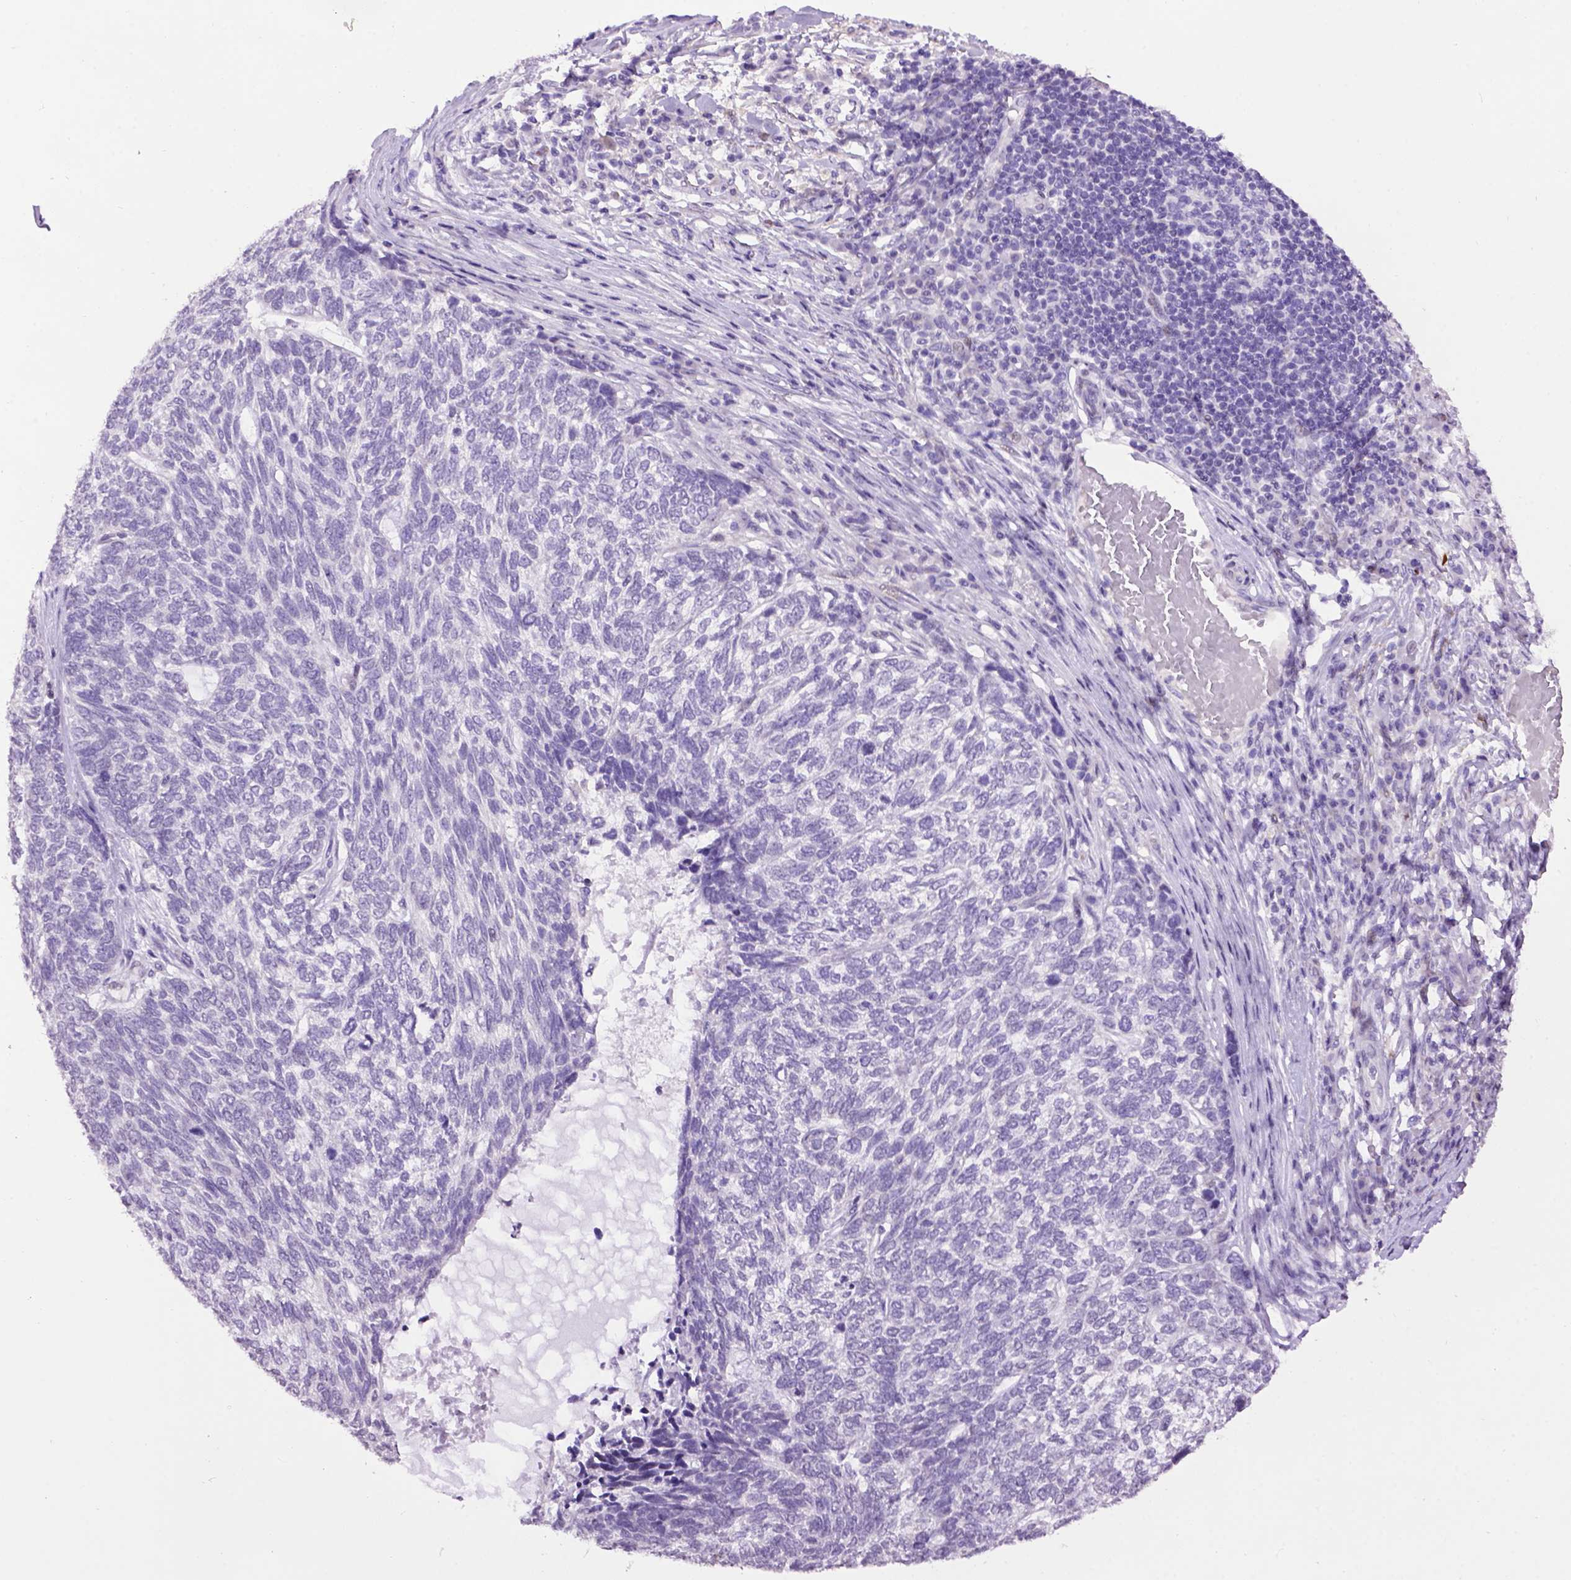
{"staining": {"intensity": "negative", "quantity": "none", "location": "none"}, "tissue": "skin cancer", "cell_type": "Tumor cells", "image_type": "cancer", "snomed": [{"axis": "morphology", "description": "Basal cell carcinoma"}, {"axis": "topography", "description": "Skin"}], "caption": "High magnification brightfield microscopy of skin basal cell carcinoma stained with DAB (brown) and counterstained with hematoxylin (blue): tumor cells show no significant expression.", "gene": "TH", "patient": {"sex": "female", "age": 65}}